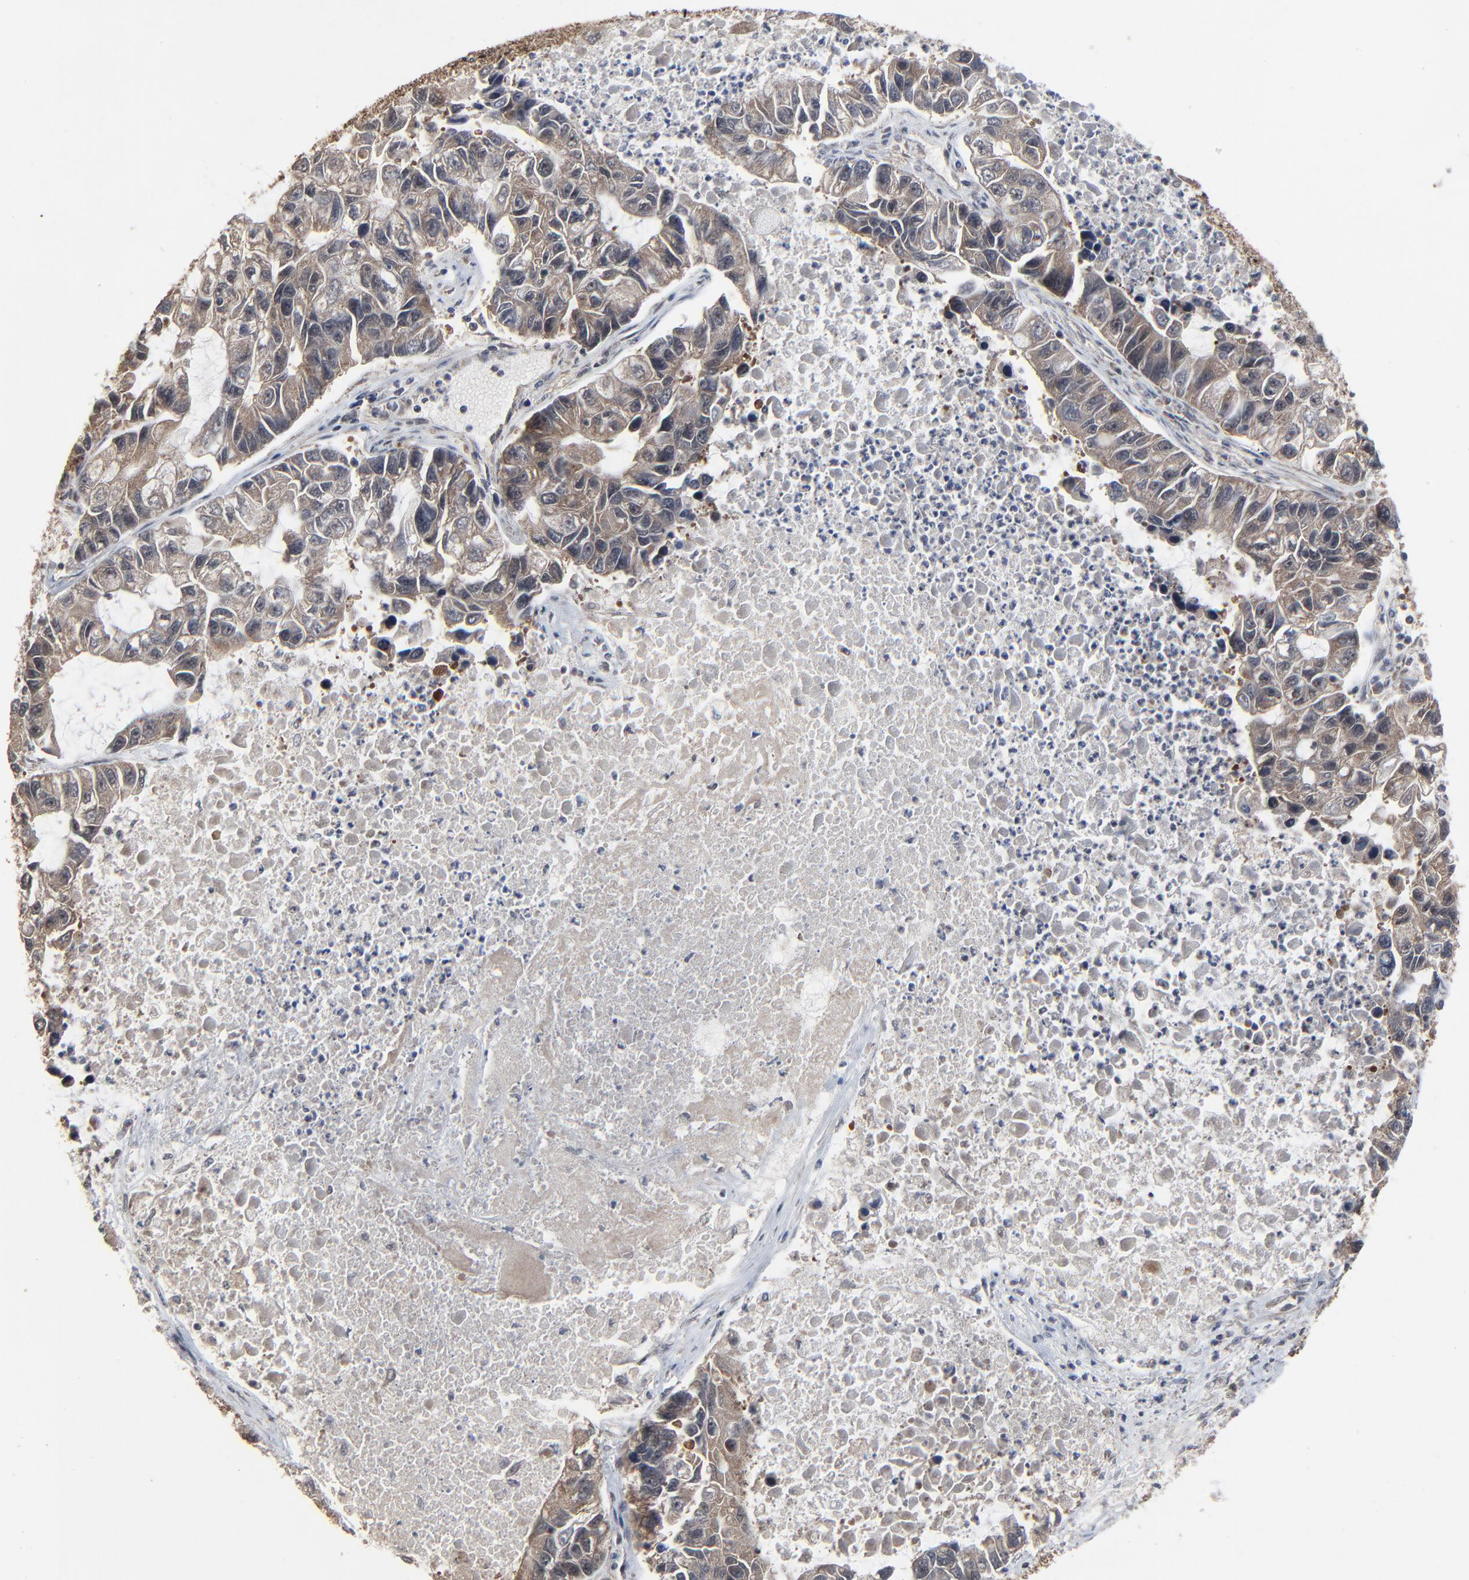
{"staining": {"intensity": "weak", "quantity": "25%-75%", "location": "cytoplasmic/membranous"}, "tissue": "lung cancer", "cell_type": "Tumor cells", "image_type": "cancer", "snomed": [{"axis": "morphology", "description": "Adenocarcinoma, NOS"}, {"axis": "topography", "description": "Lung"}], "caption": "High-magnification brightfield microscopy of adenocarcinoma (lung) stained with DAB (brown) and counterstained with hematoxylin (blue). tumor cells exhibit weak cytoplasmic/membranous expression is appreciated in approximately25%-75% of cells. Using DAB (brown) and hematoxylin (blue) stains, captured at high magnification using brightfield microscopy.", "gene": "RHOJ", "patient": {"sex": "female", "age": 51}}